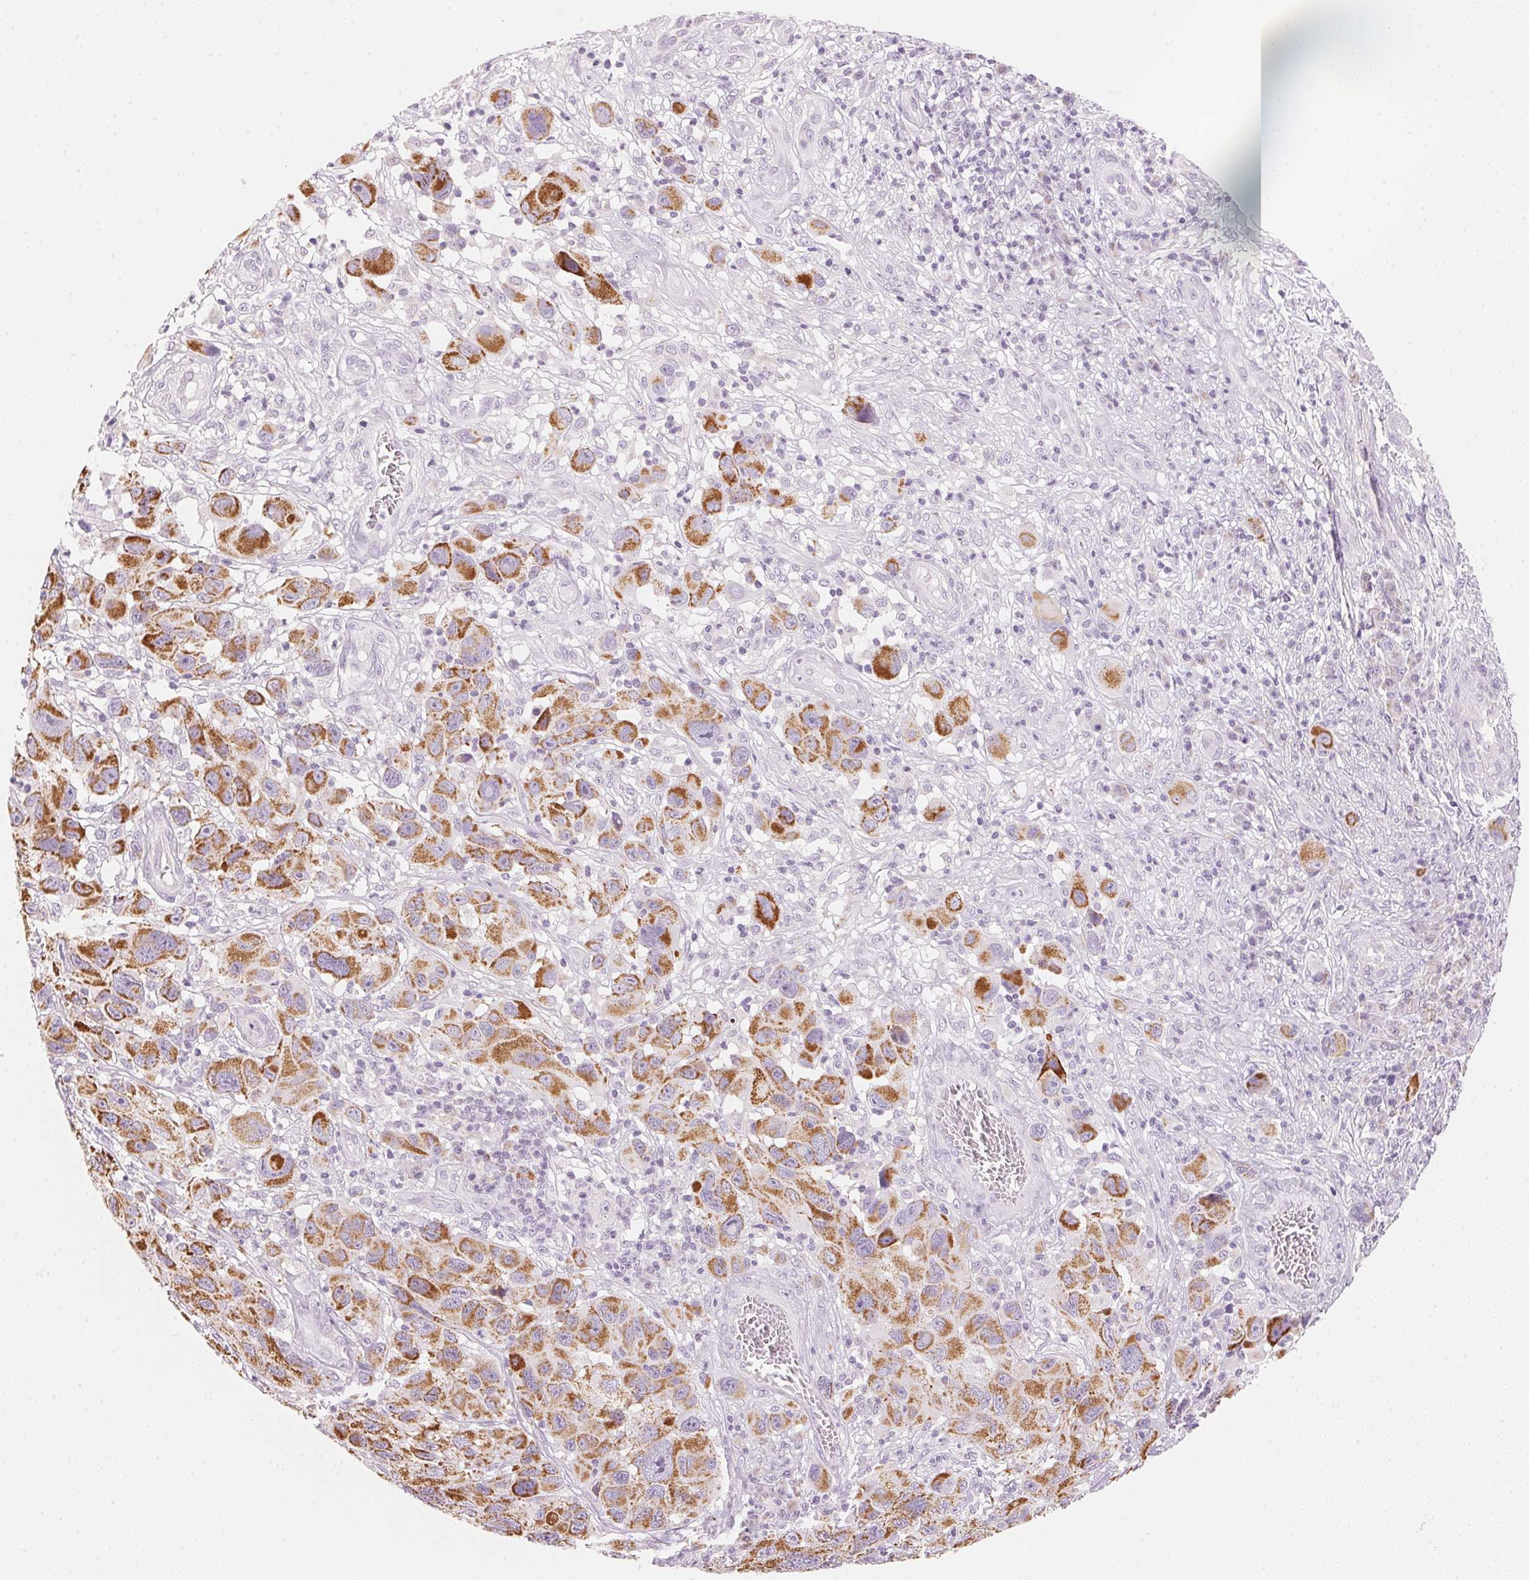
{"staining": {"intensity": "strong", "quantity": "25%-75%", "location": "cytoplasmic/membranous"}, "tissue": "melanoma", "cell_type": "Tumor cells", "image_type": "cancer", "snomed": [{"axis": "morphology", "description": "Malignant melanoma, NOS"}, {"axis": "topography", "description": "Skin"}], "caption": "Malignant melanoma stained with a brown dye reveals strong cytoplasmic/membranous positive positivity in approximately 25%-75% of tumor cells.", "gene": "HOXB13", "patient": {"sex": "male", "age": 53}}